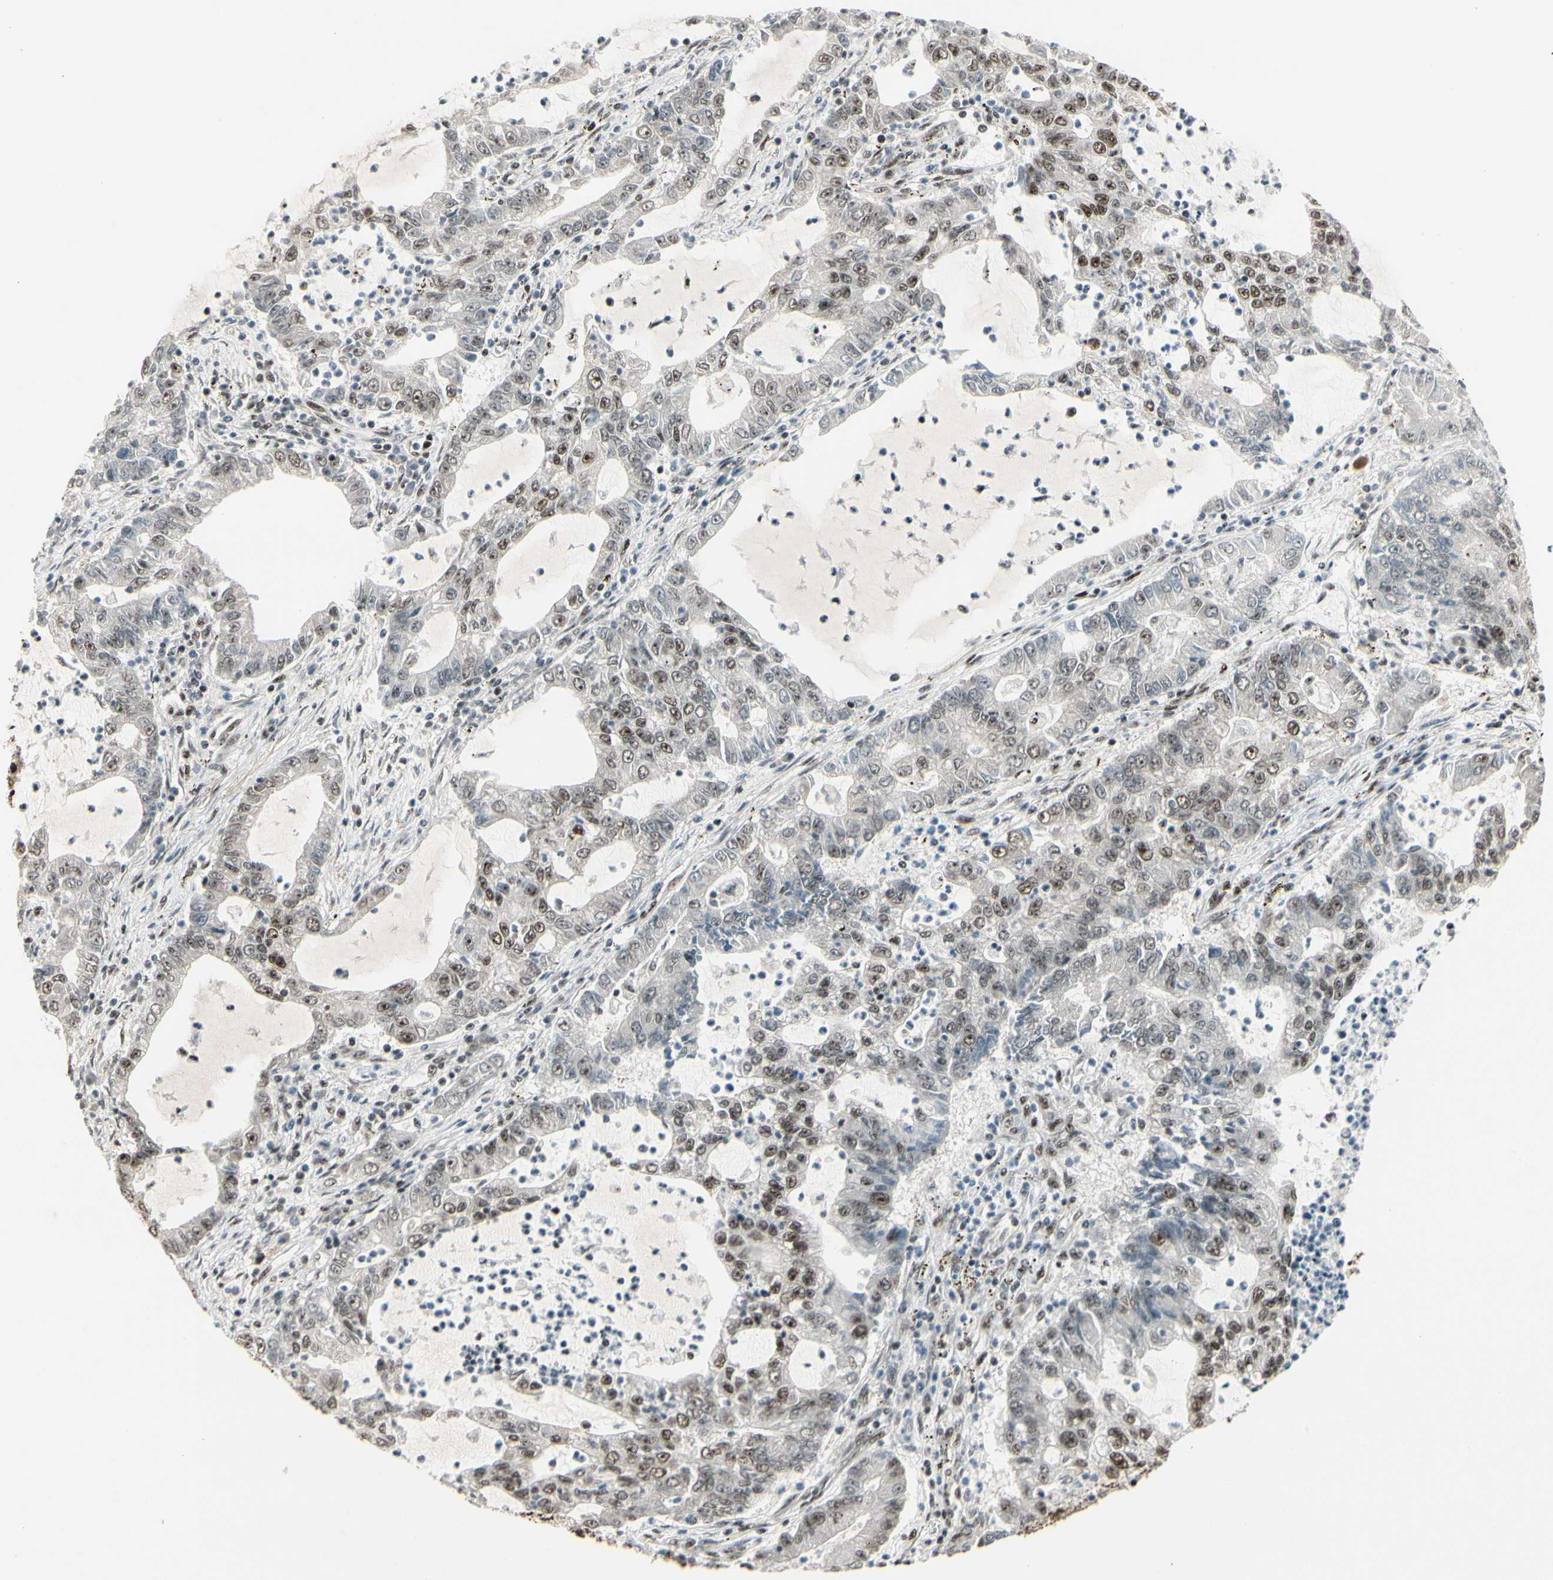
{"staining": {"intensity": "moderate", "quantity": "<25%", "location": "nuclear"}, "tissue": "lung cancer", "cell_type": "Tumor cells", "image_type": "cancer", "snomed": [{"axis": "morphology", "description": "Adenocarcinoma, NOS"}, {"axis": "topography", "description": "Lung"}], "caption": "Tumor cells show low levels of moderate nuclear expression in about <25% of cells in lung cancer (adenocarcinoma).", "gene": "HEXIM1", "patient": {"sex": "female", "age": 51}}